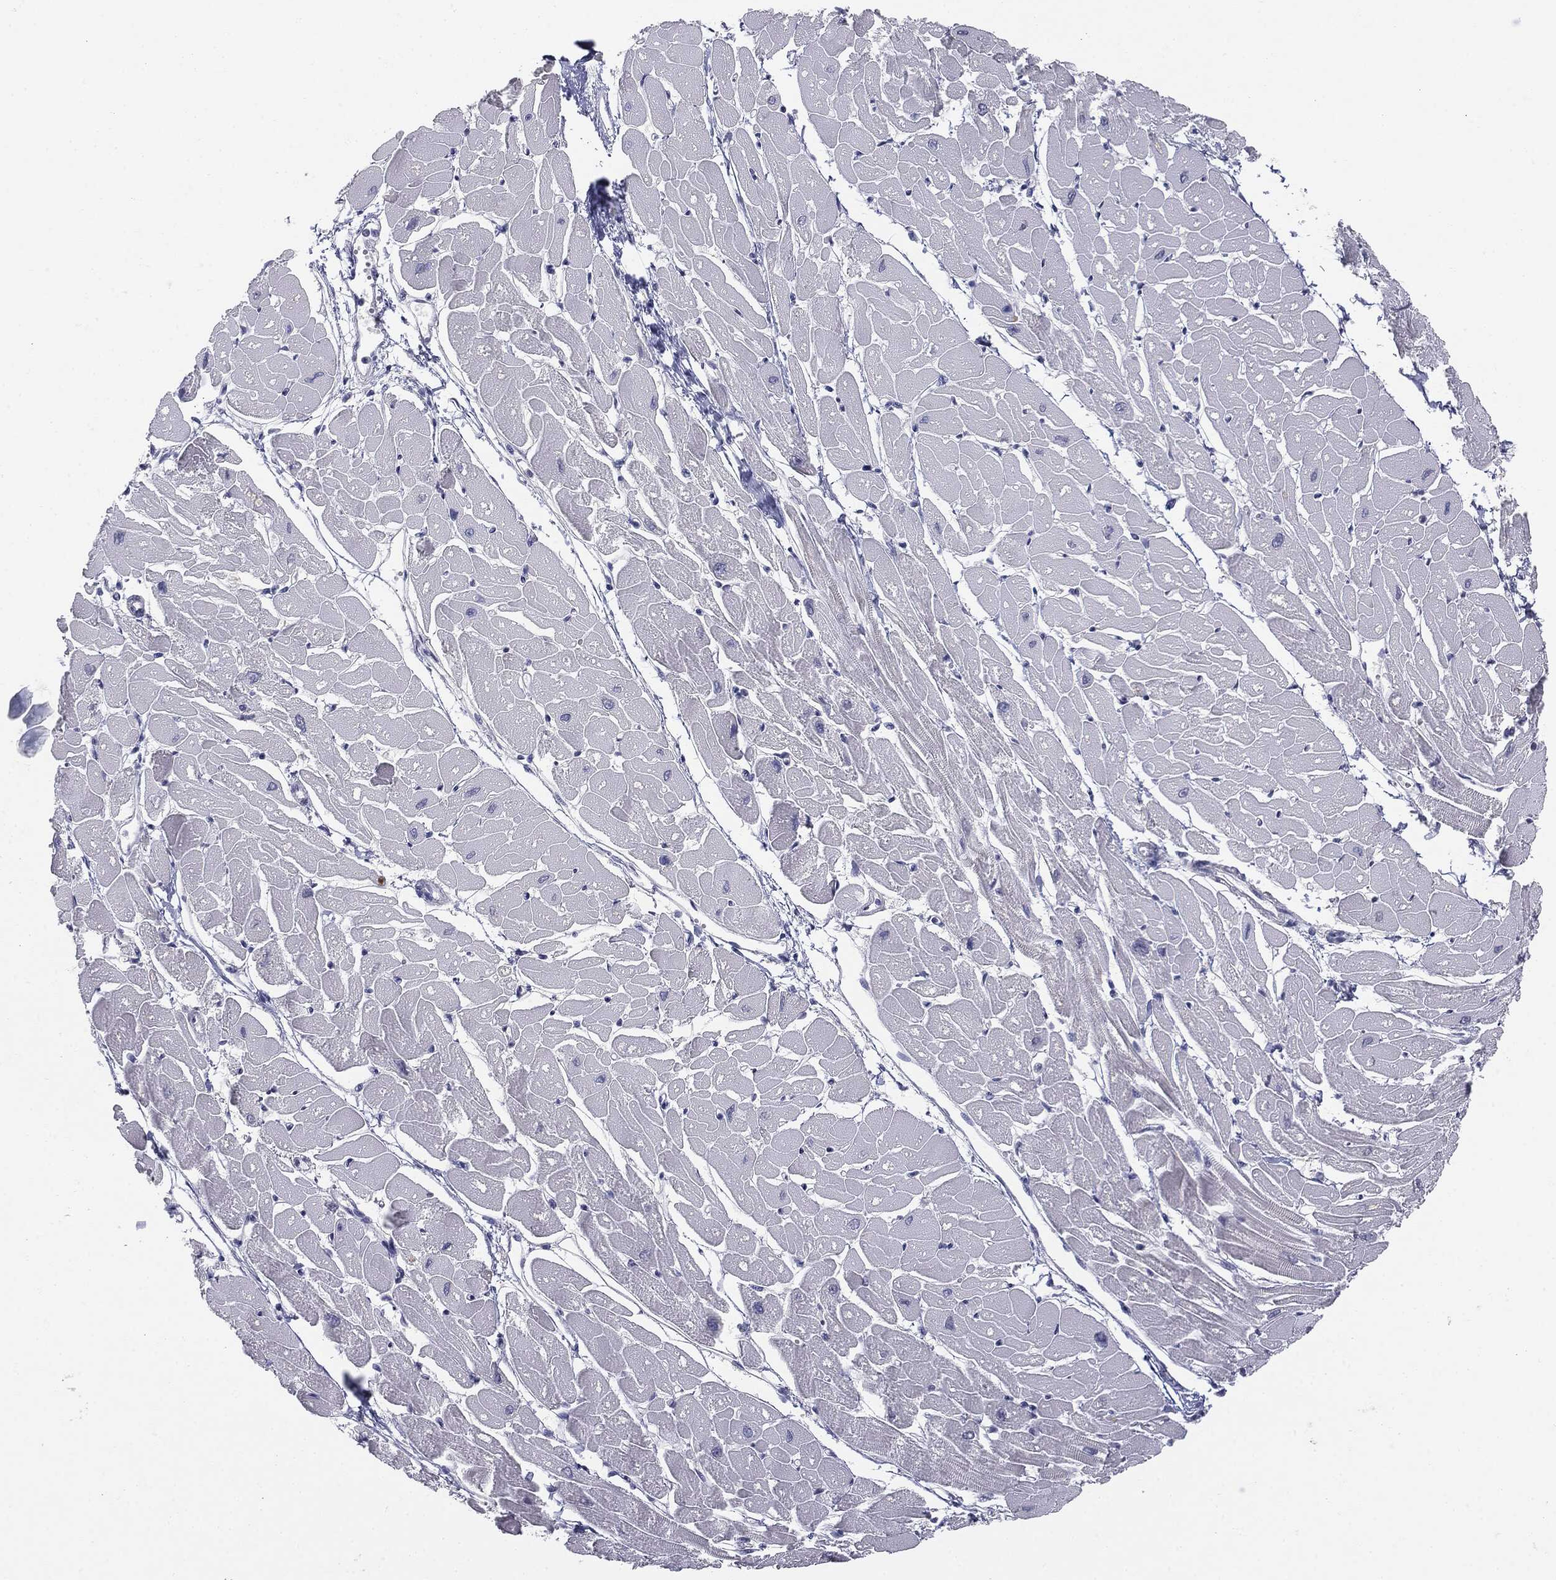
{"staining": {"intensity": "negative", "quantity": "none", "location": "none"}, "tissue": "heart muscle", "cell_type": "Cardiomyocytes", "image_type": "normal", "snomed": [{"axis": "morphology", "description": "Normal tissue, NOS"}, {"axis": "topography", "description": "Heart"}], "caption": "Immunohistochemistry histopathology image of benign heart muscle: human heart muscle stained with DAB displays no significant protein positivity in cardiomyocytes.", "gene": "MUC1", "patient": {"sex": "male", "age": 57}}